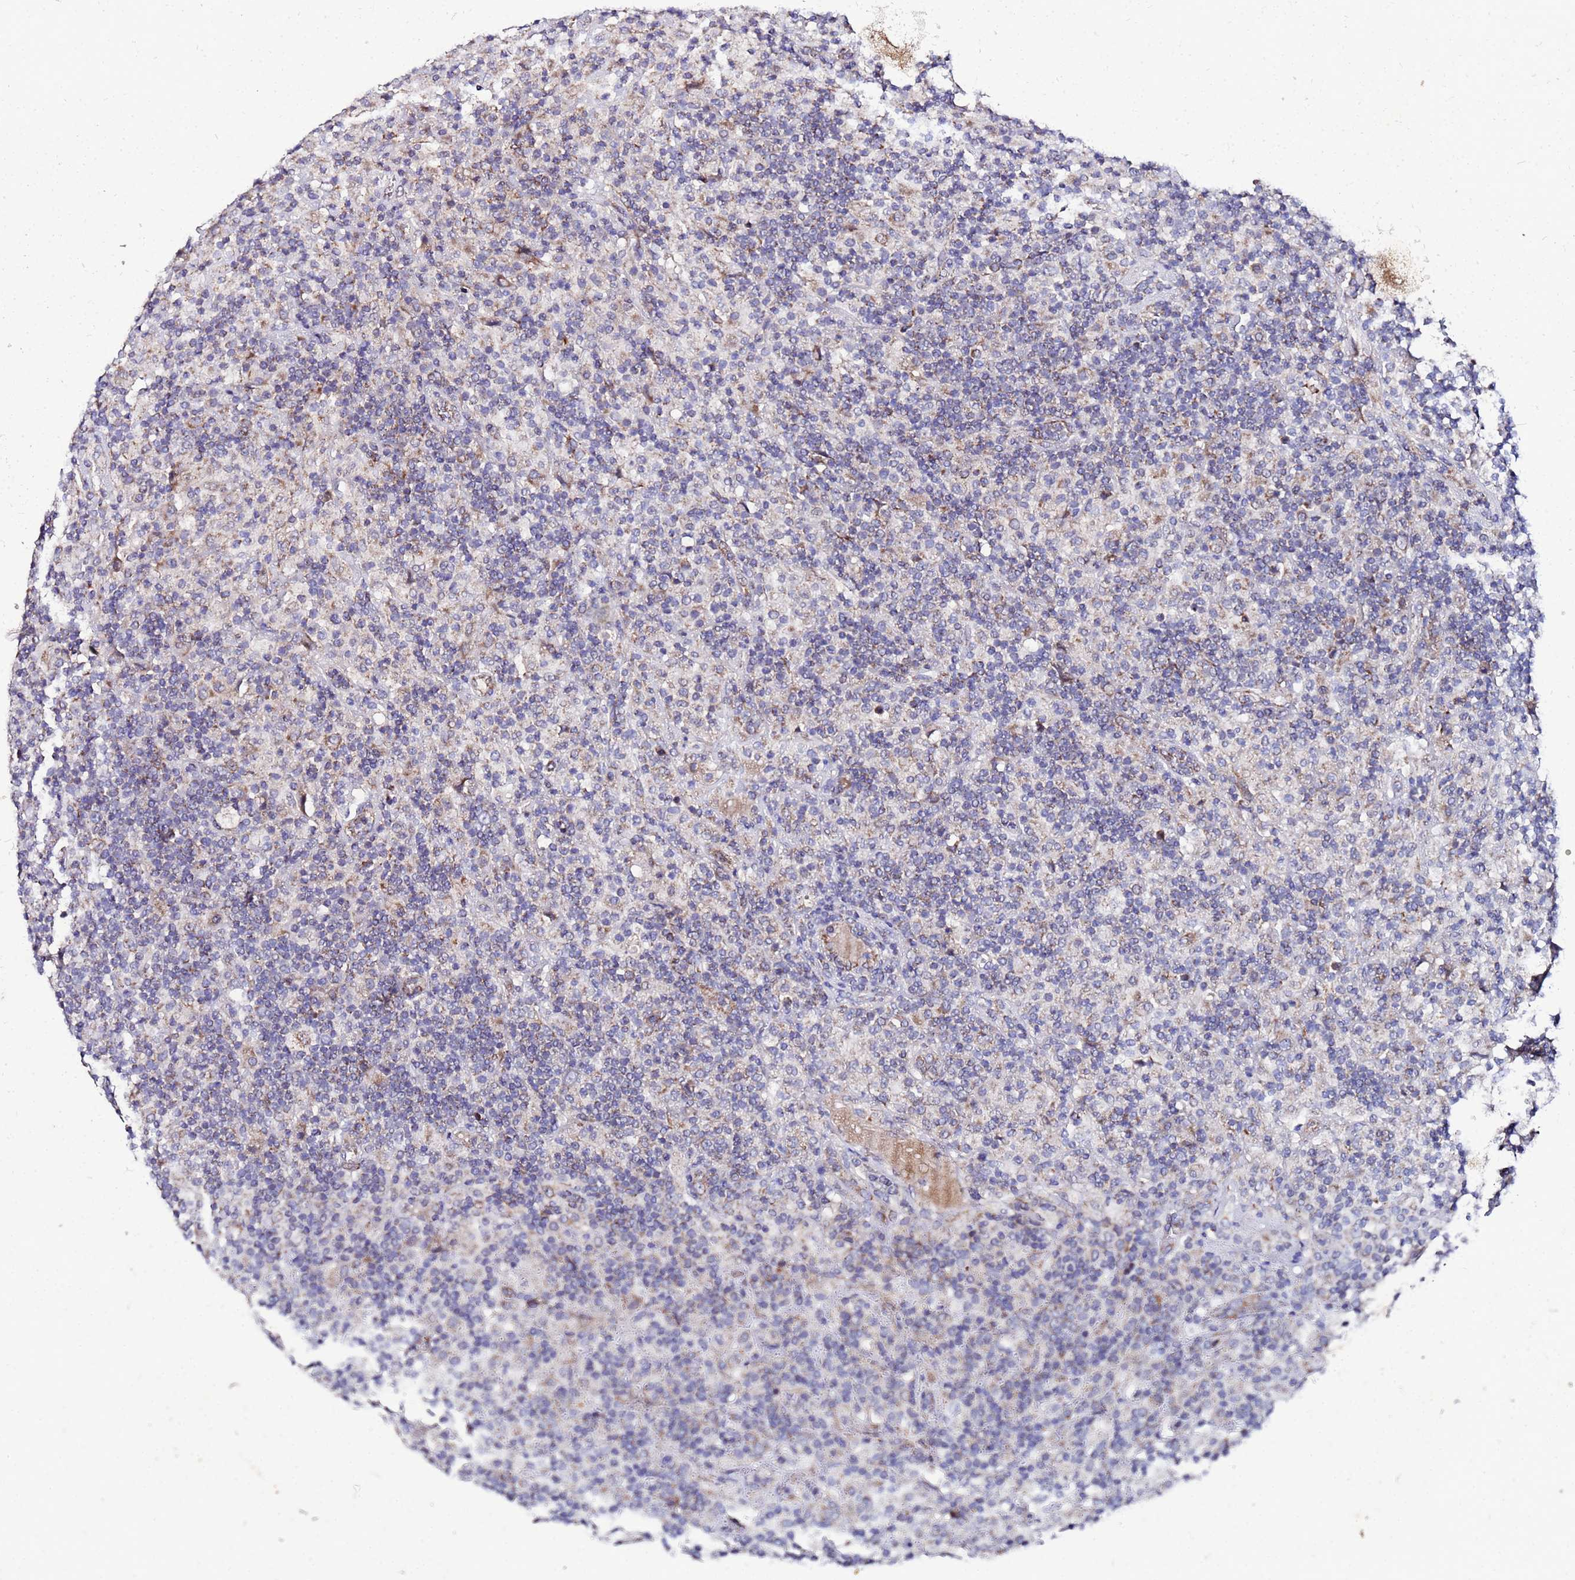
{"staining": {"intensity": "moderate", "quantity": "25%-75%", "location": "cytoplasmic/membranous"}, "tissue": "lymphoma", "cell_type": "Tumor cells", "image_type": "cancer", "snomed": [{"axis": "morphology", "description": "Hodgkin's disease, NOS"}, {"axis": "topography", "description": "Lymph node"}], "caption": "An IHC image of neoplastic tissue is shown. Protein staining in brown highlights moderate cytoplasmic/membranous positivity in Hodgkin's disease within tumor cells.", "gene": "FAHD2A", "patient": {"sex": "male", "age": 70}}